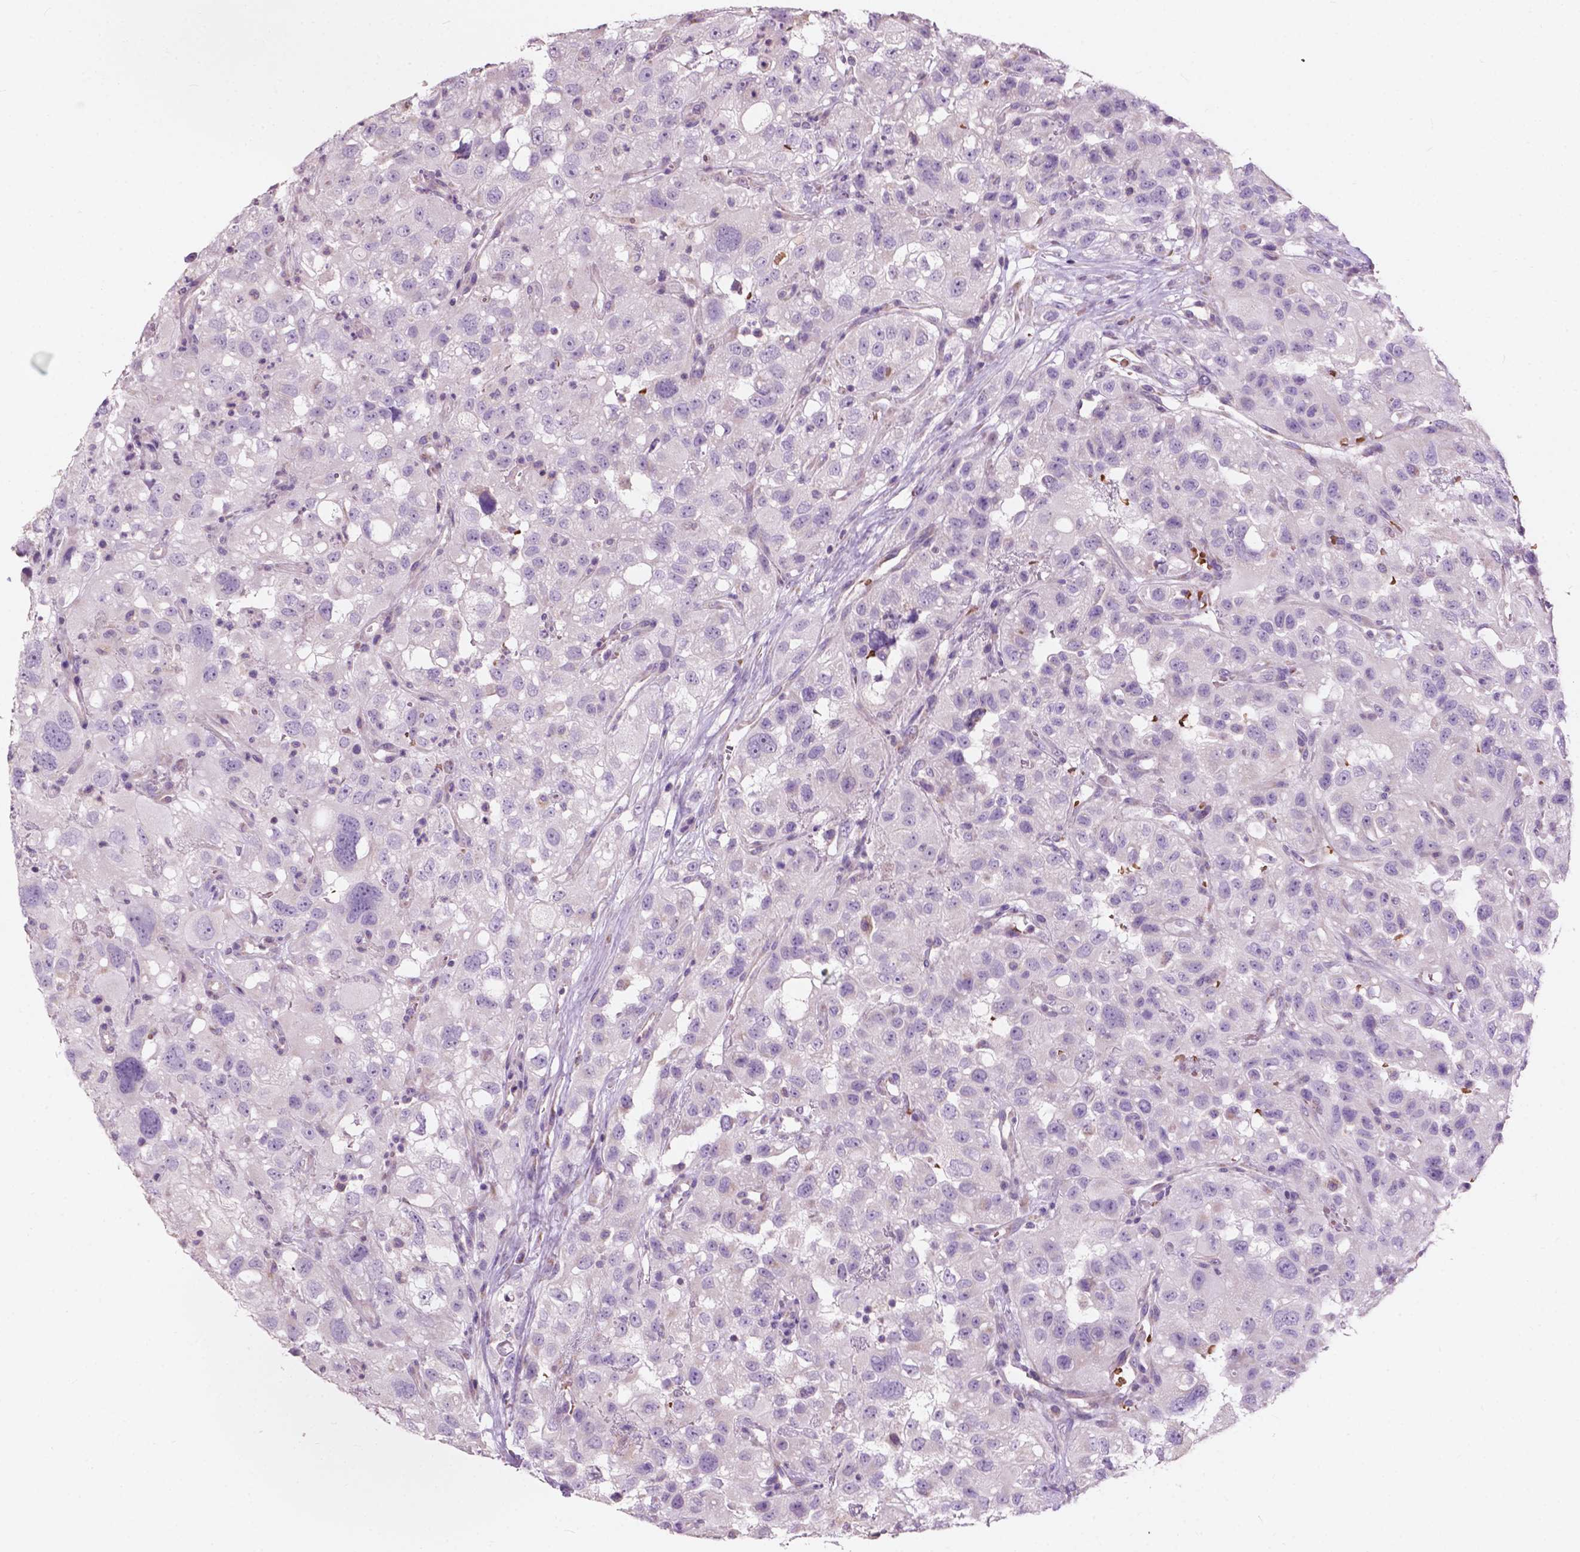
{"staining": {"intensity": "negative", "quantity": "none", "location": "none"}, "tissue": "renal cancer", "cell_type": "Tumor cells", "image_type": "cancer", "snomed": [{"axis": "morphology", "description": "Adenocarcinoma, NOS"}, {"axis": "topography", "description": "Kidney"}], "caption": "Adenocarcinoma (renal) stained for a protein using immunohistochemistry exhibits no expression tumor cells.", "gene": "NDUFS1", "patient": {"sex": "male", "age": 64}}